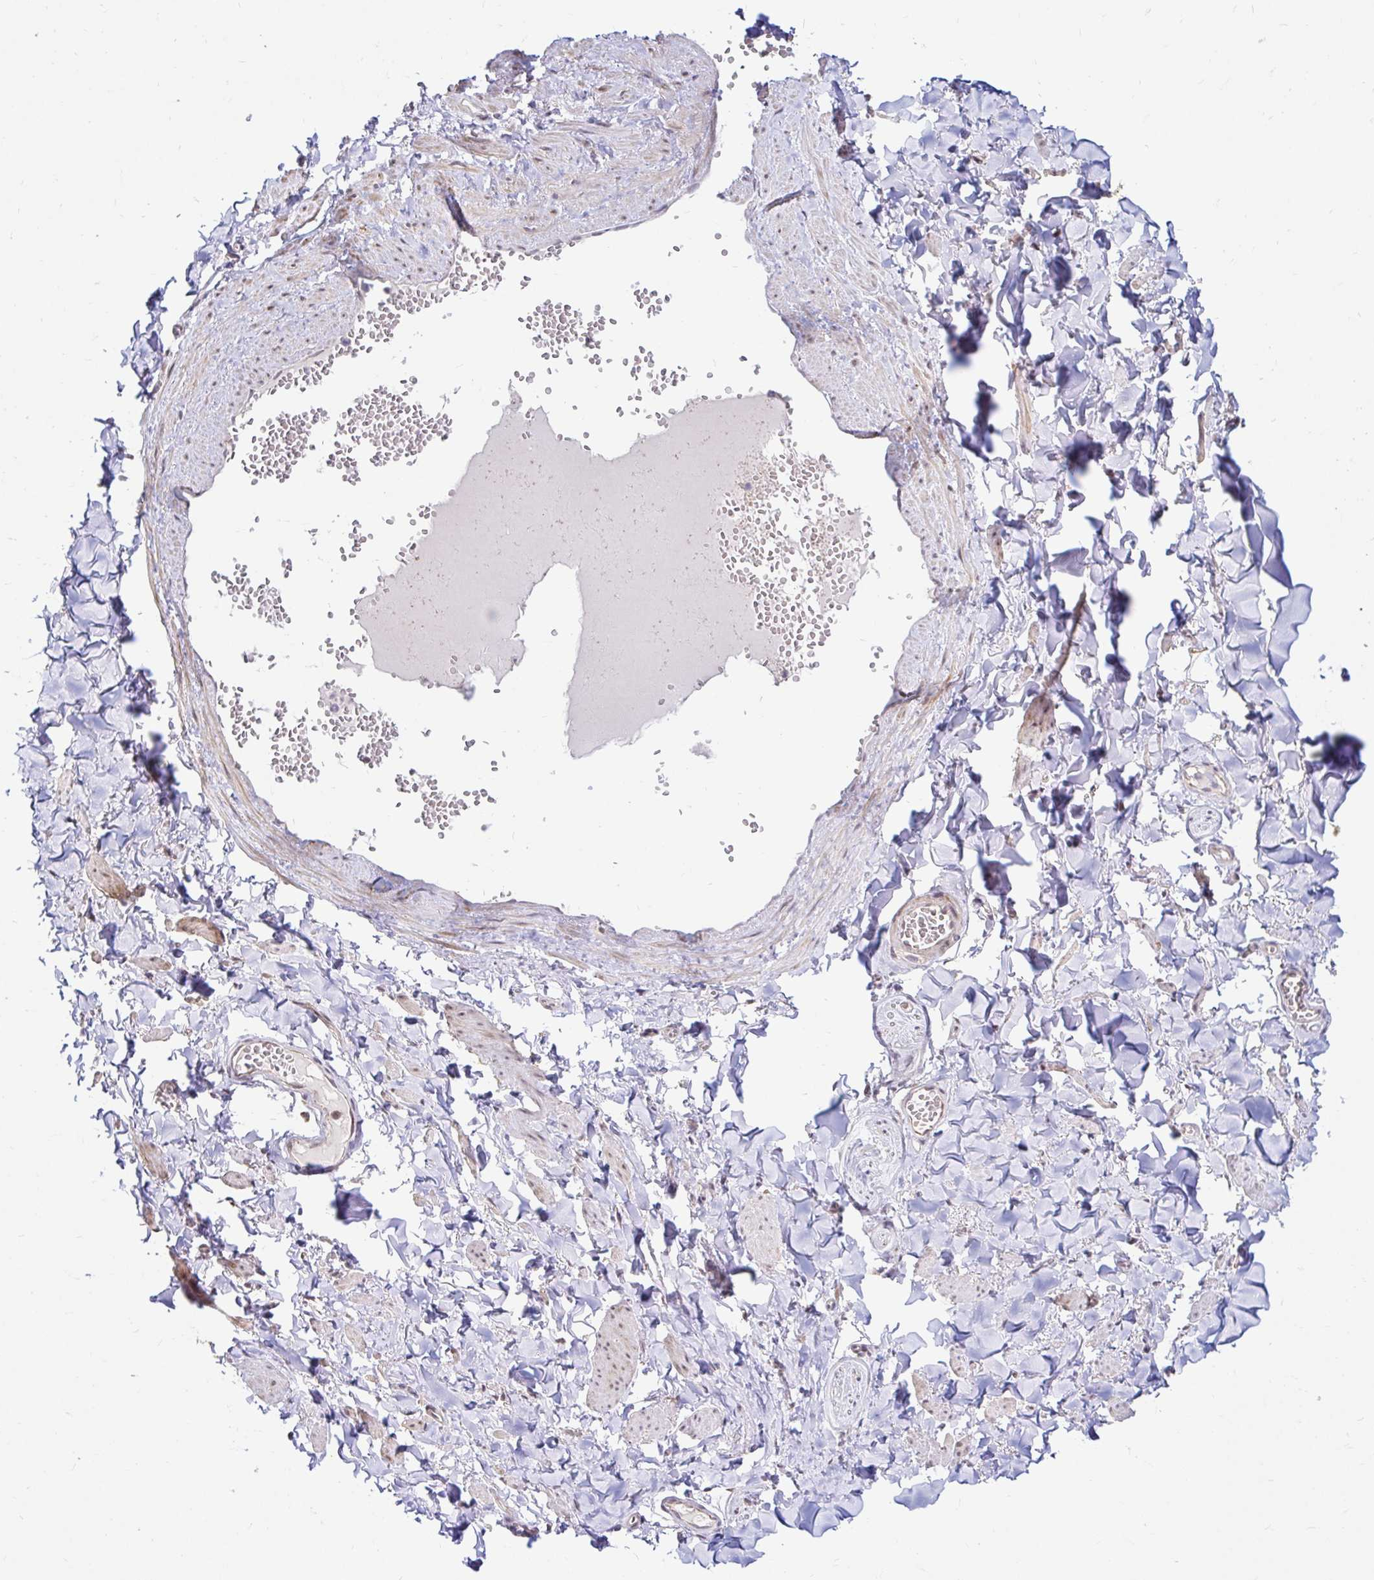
{"staining": {"intensity": "negative", "quantity": "none", "location": "none"}, "tissue": "adipose tissue", "cell_type": "Adipocytes", "image_type": "normal", "snomed": [{"axis": "morphology", "description": "Normal tissue, NOS"}, {"axis": "topography", "description": "Vulva"}, {"axis": "topography", "description": "Peripheral nerve tissue"}], "caption": "A photomicrograph of human adipose tissue is negative for staining in adipocytes.", "gene": "TIMM50", "patient": {"sex": "female", "age": 66}}